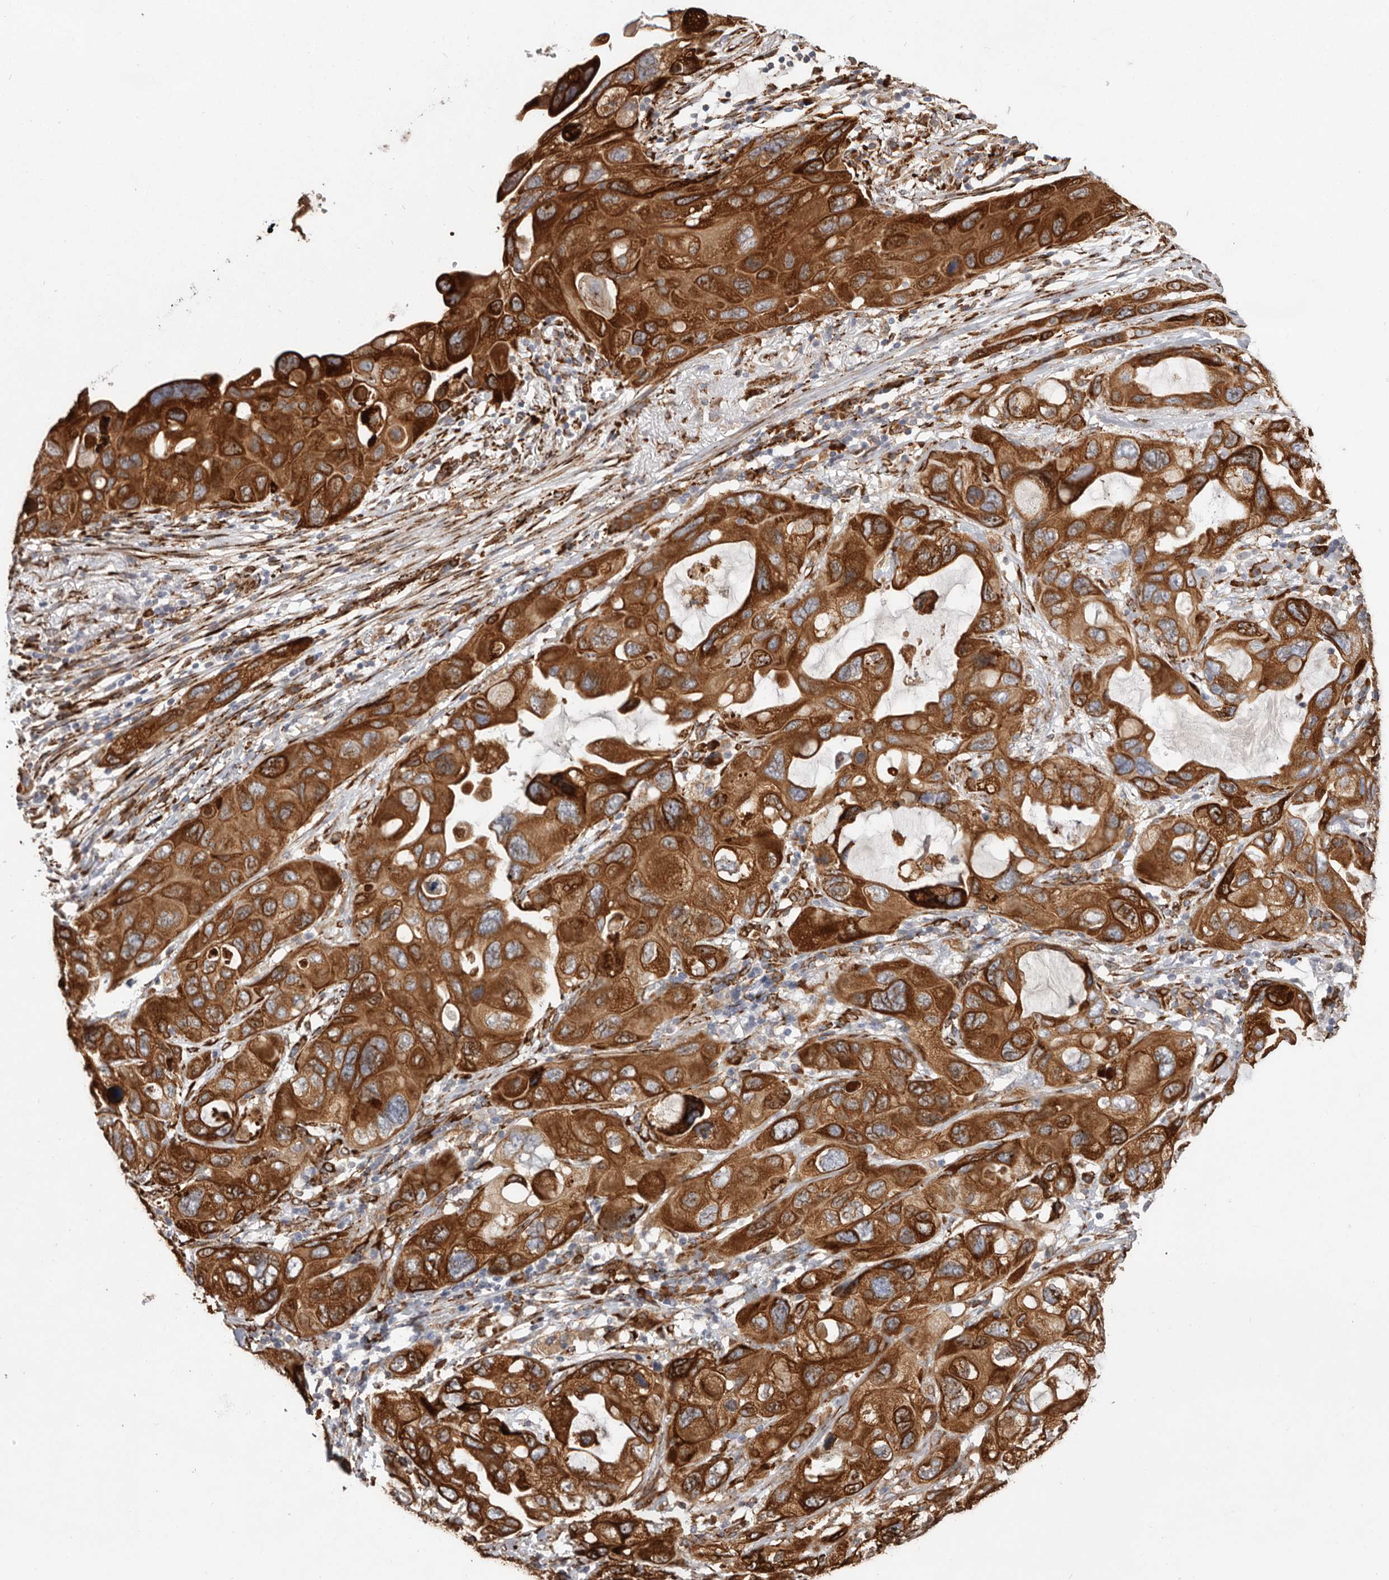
{"staining": {"intensity": "strong", "quantity": ">75%", "location": "cytoplasmic/membranous"}, "tissue": "lung cancer", "cell_type": "Tumor cells", "image_type": "cancer", "snomed": [{"axis": "morphology", "description": "Squamous cell carcinoma, NOS"}, {"axis": "topography", "description": "Lung"}], "caption": "An immunohistochemistry (IHC) histopathology image of tumor tissue is shown. Protein staining in brown labels strong cytoplasmic/membranous positivity in lung cancer within tumor cells.", "gene": "WDTC1", "patient": {"sex": "female", "age": 73}}